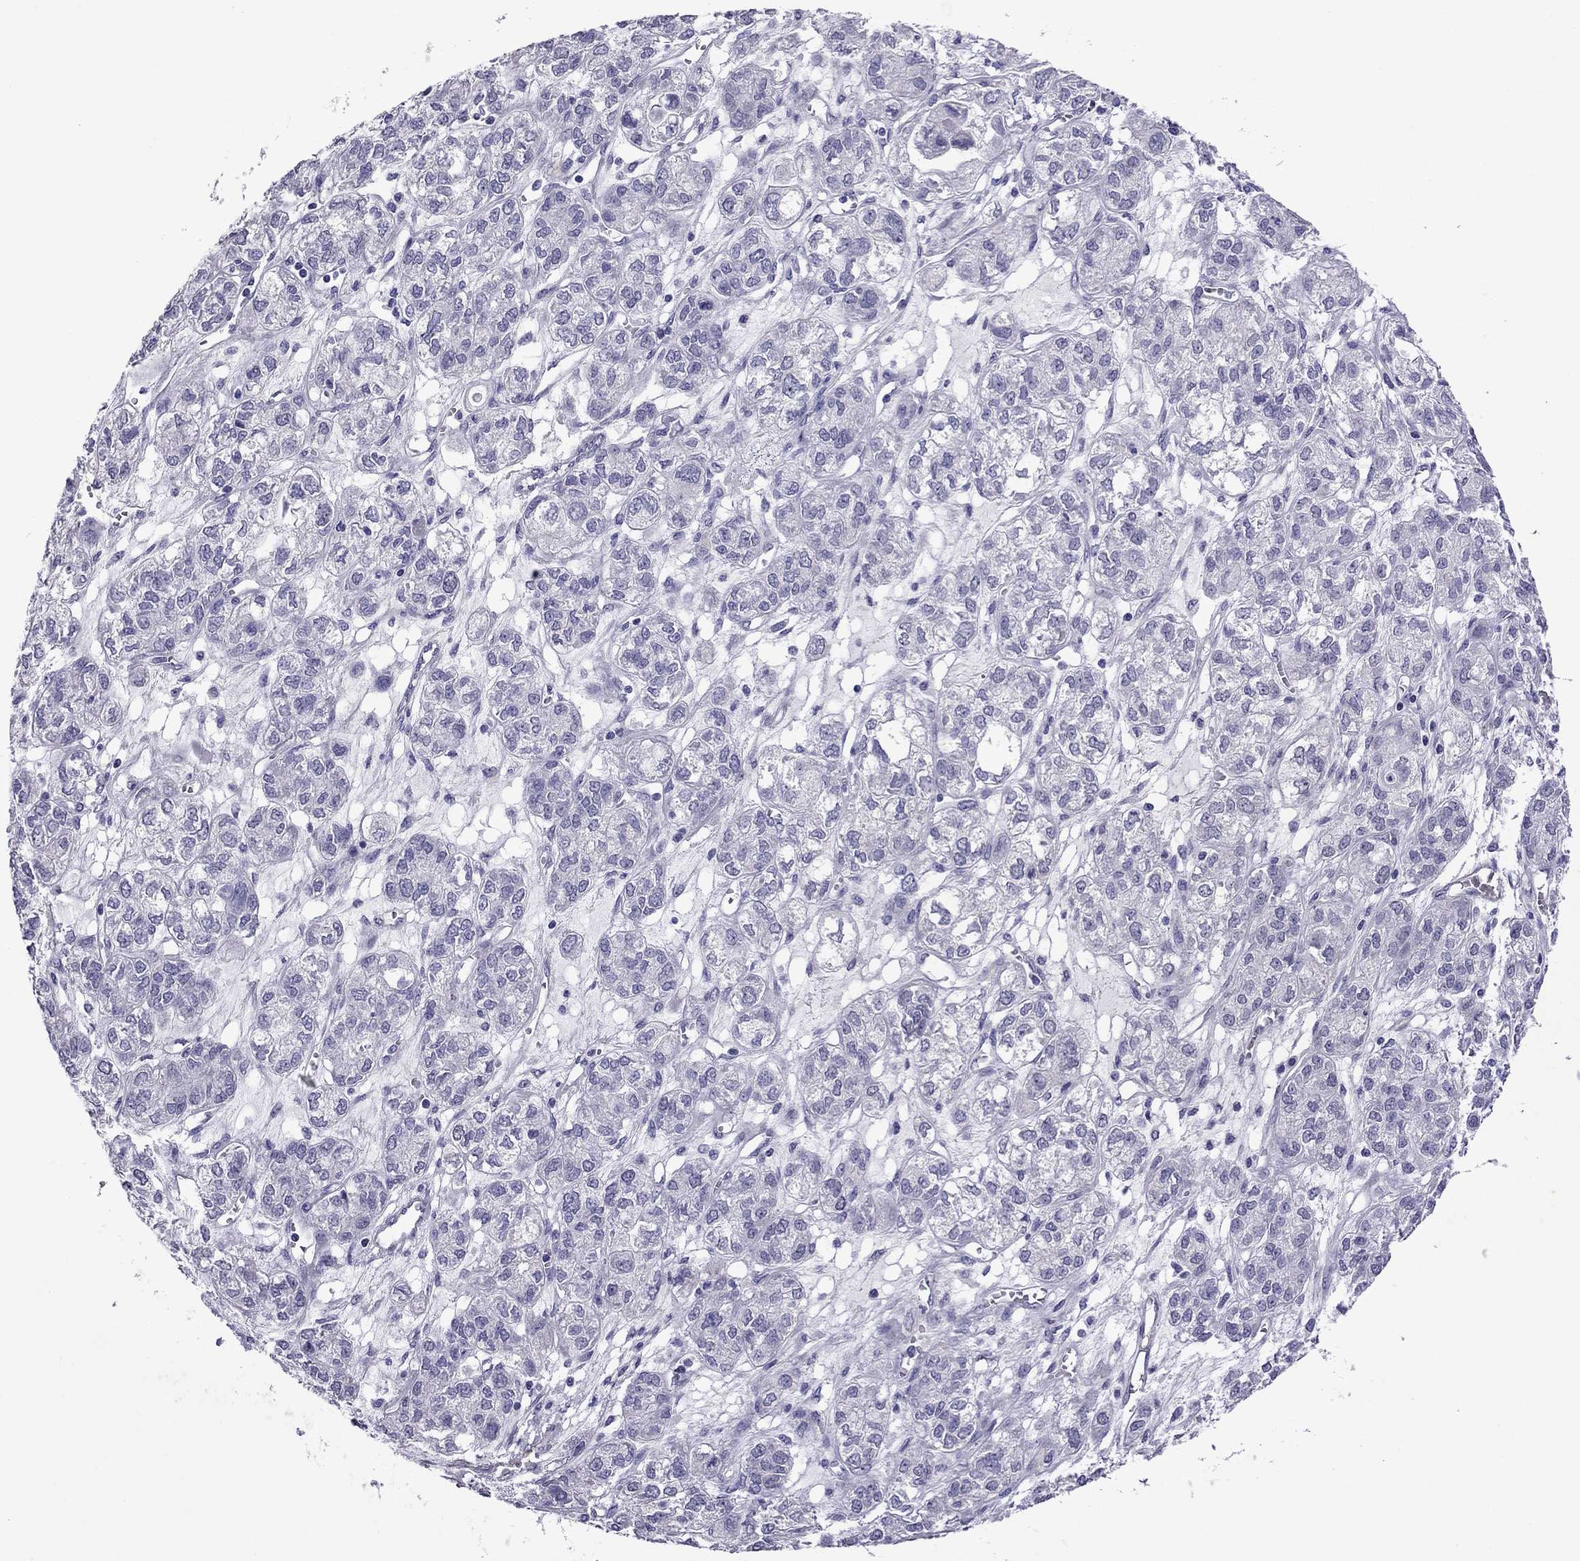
{"staining": {"intensity": "negative", "quantity": "none", "location": "none"}, "tissue": "ovarian cancer", "cell_type": "Tumor cells", "image_type": "cancer", "snomed": [{"axis": "morphology", "description": "Carcinoma, endometroid"}, {"axis": "topography", "description": "Ovary"}], "caption": "Ovarian cancer (endometroid carcinoma) was stained to show a protein in brown. There is no significant expression in tumor cells.", "gene": "CHRNA5", "patient": {"sex": "female", "age": 64}}